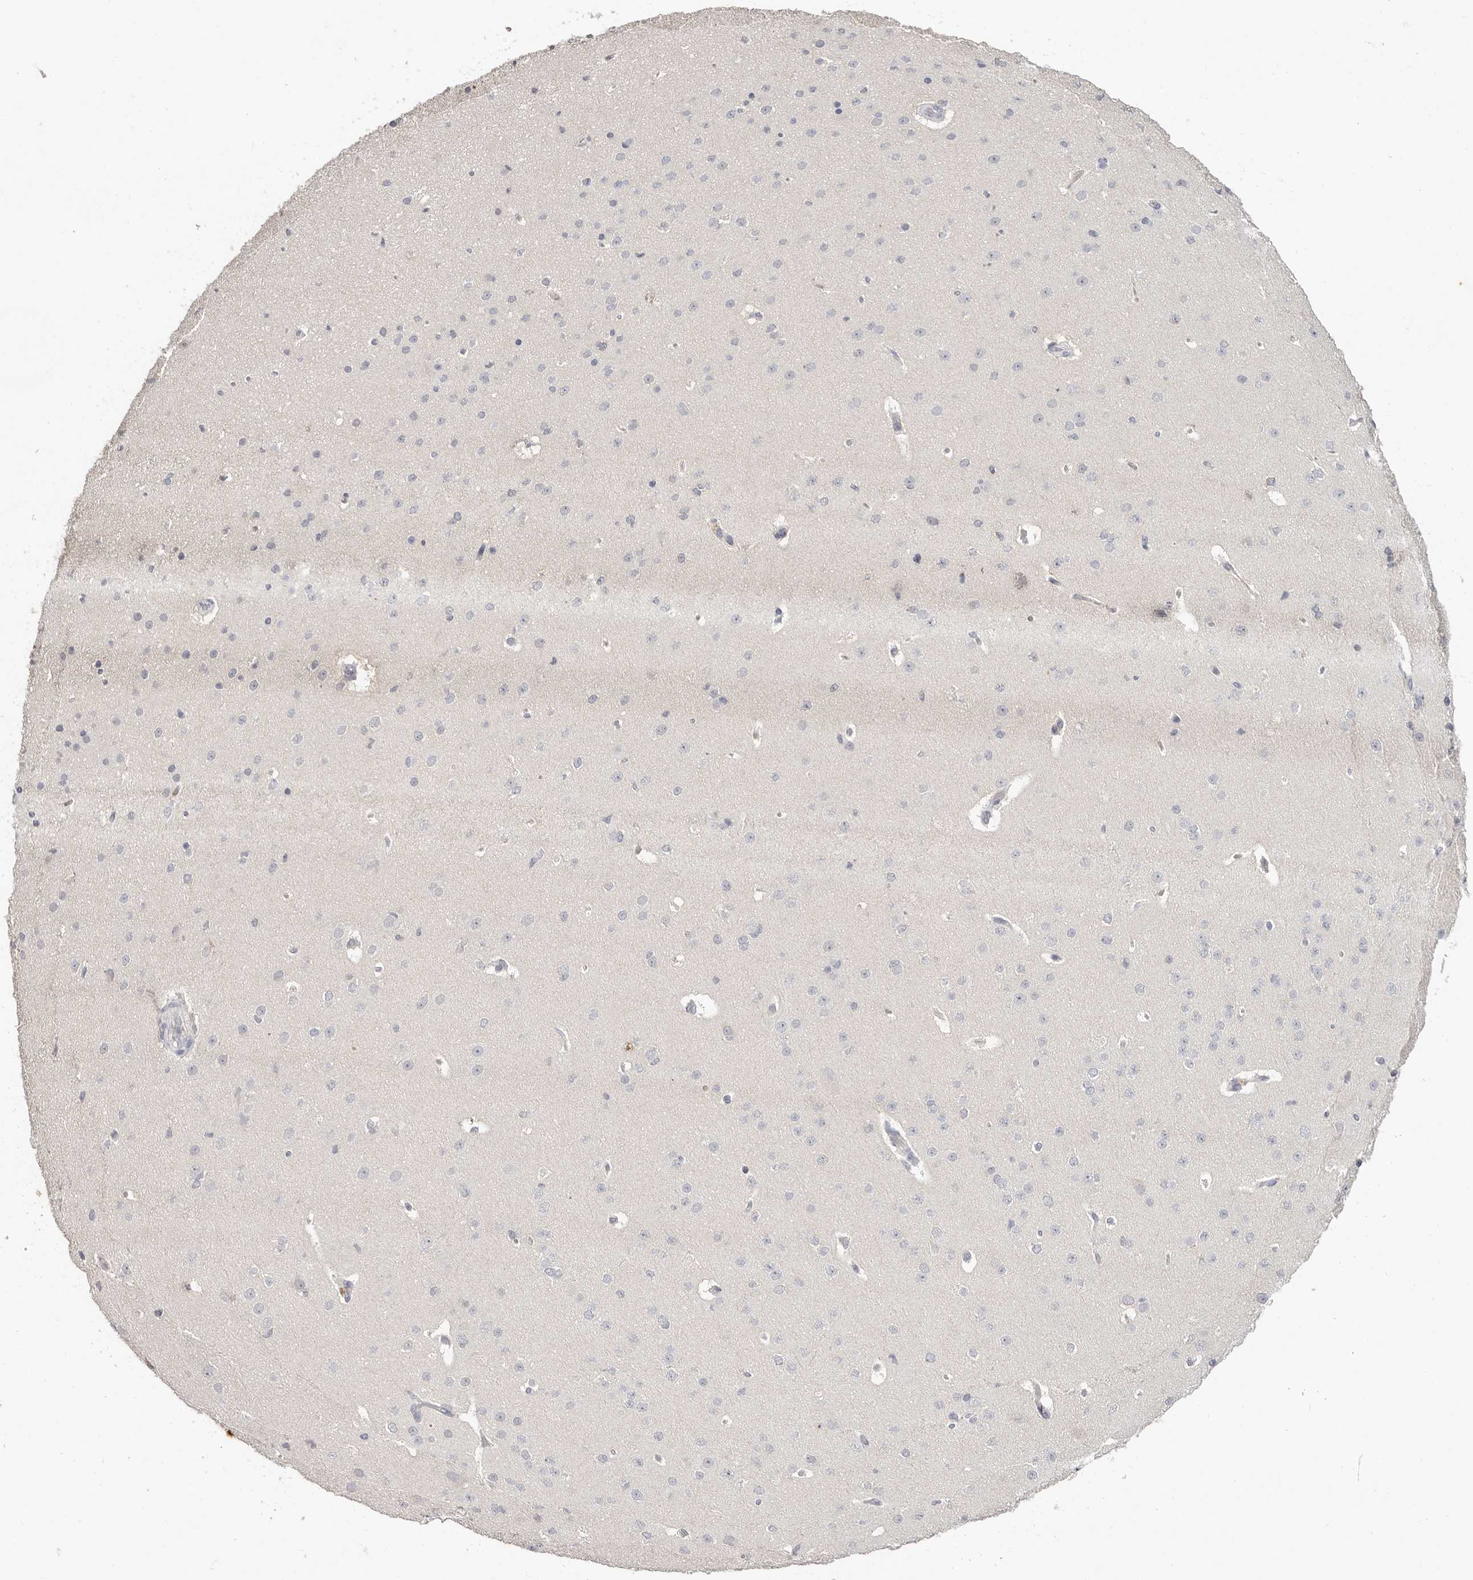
{"staining": {"intensity": "negative", "quantity": "none", "location": "none"}, "tissue": "cerebral cortex", "cell_type": "Endothelial cells", "image_type": "normal", "snomed": [{"axis": "morphology", "description": "Normal tissue, NOS"}, {"axis": "morphology", "description": "Developmental malformation"}, {"axis": "topography", "description": "Cerebral cortex"}], "caption": "A histopathology image of cerebral cortex stained for a protein shows no brown staining in endothelial cells.", "gene": "SCUBE2", "patient": {"sex": "female", "age": 30}}